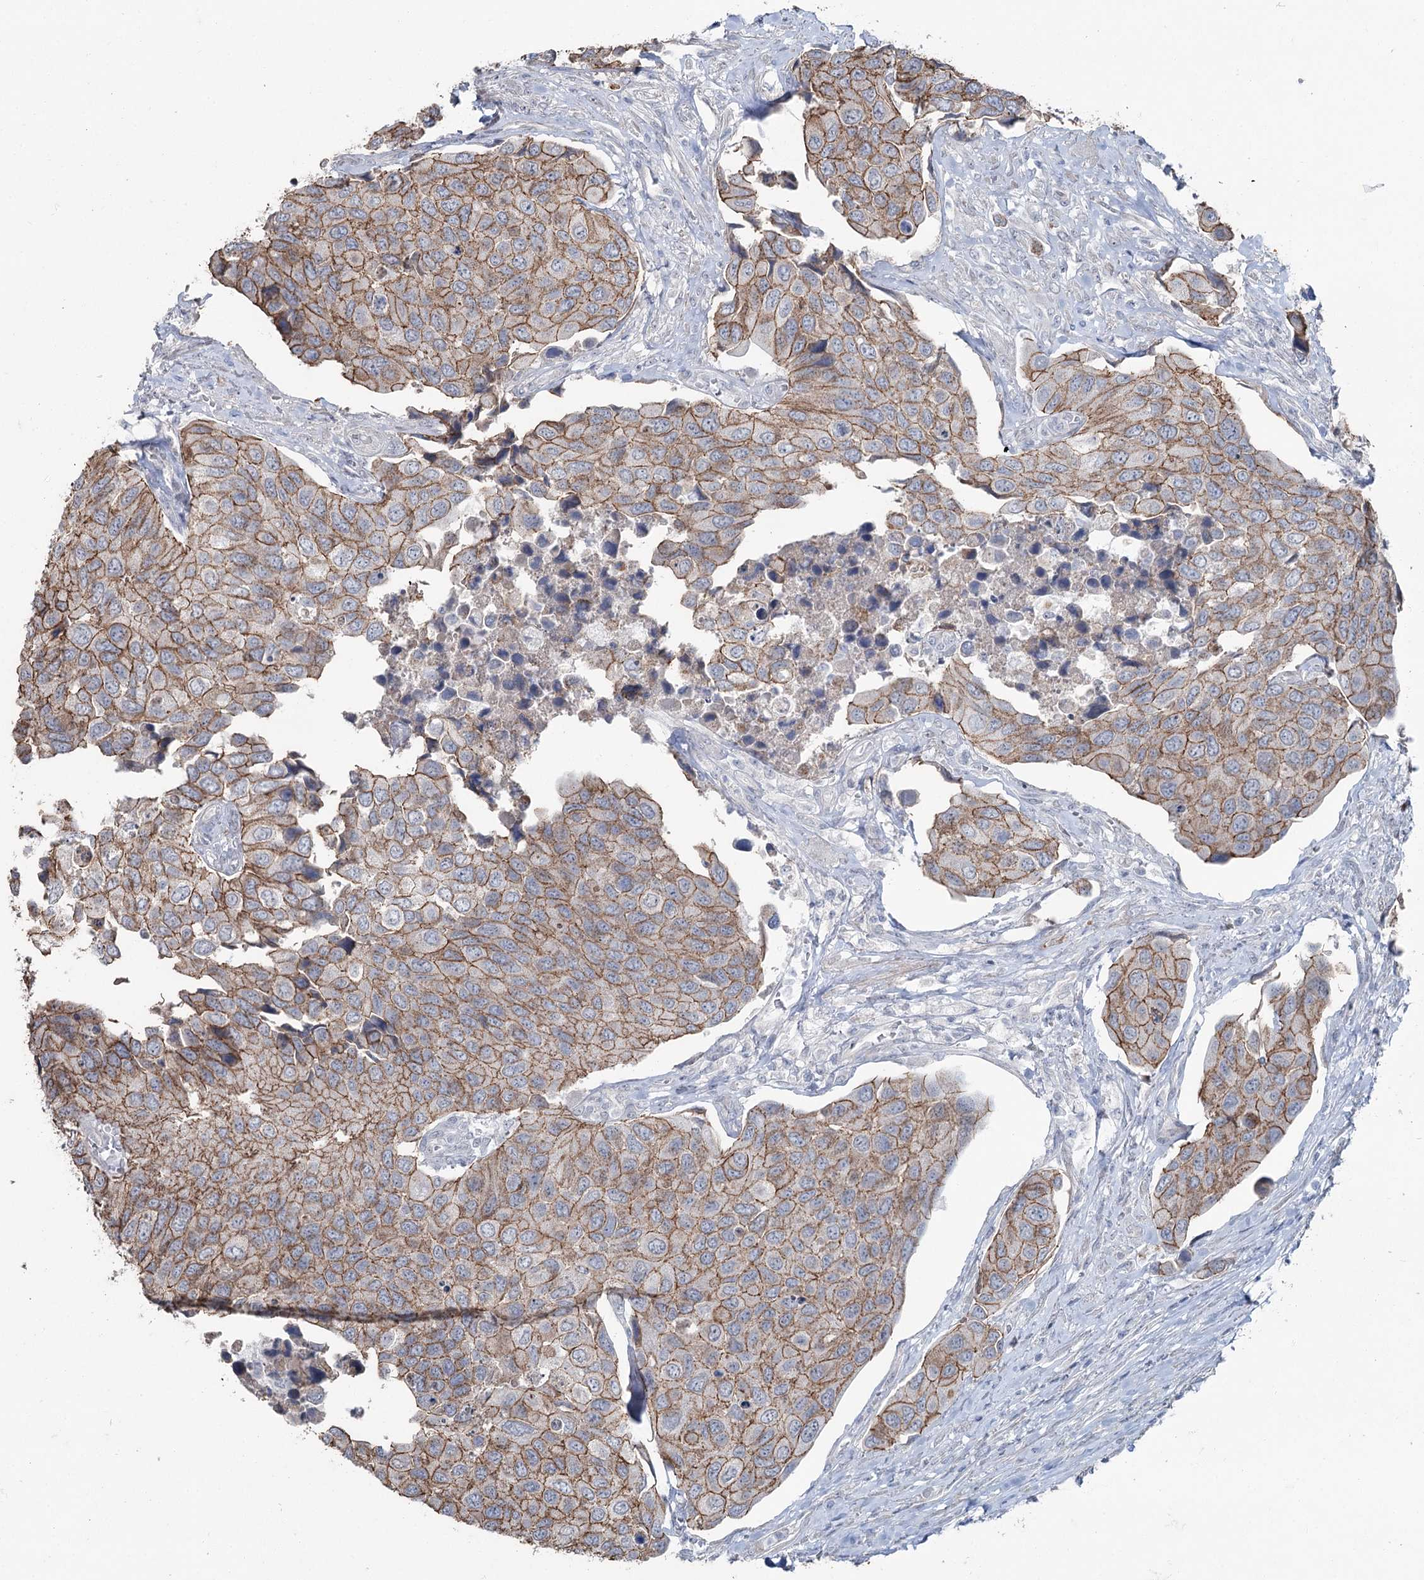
{"staining": {"intensity": "strong", "quantity": ">75%", "location": "cytoplasmic/membranous"}, "tissue": "urothelial cancer", "cell_type": "Tumor cells", "image_type": "cancer", "snomed": [{"axis": "morphology", "description": "Urothelial carcinoma, High grade"}, {"axis": "topography", "description": "Urinary bladder"}], "caption": "Immunohistochemical staining of human urothelial cancer demonstrates high levels of strong cytoplasmic/membranous protein expression in about >75% of tumor cells.", "gene": "FAM120B", "patient": {"sex": "male", "age": 74}}